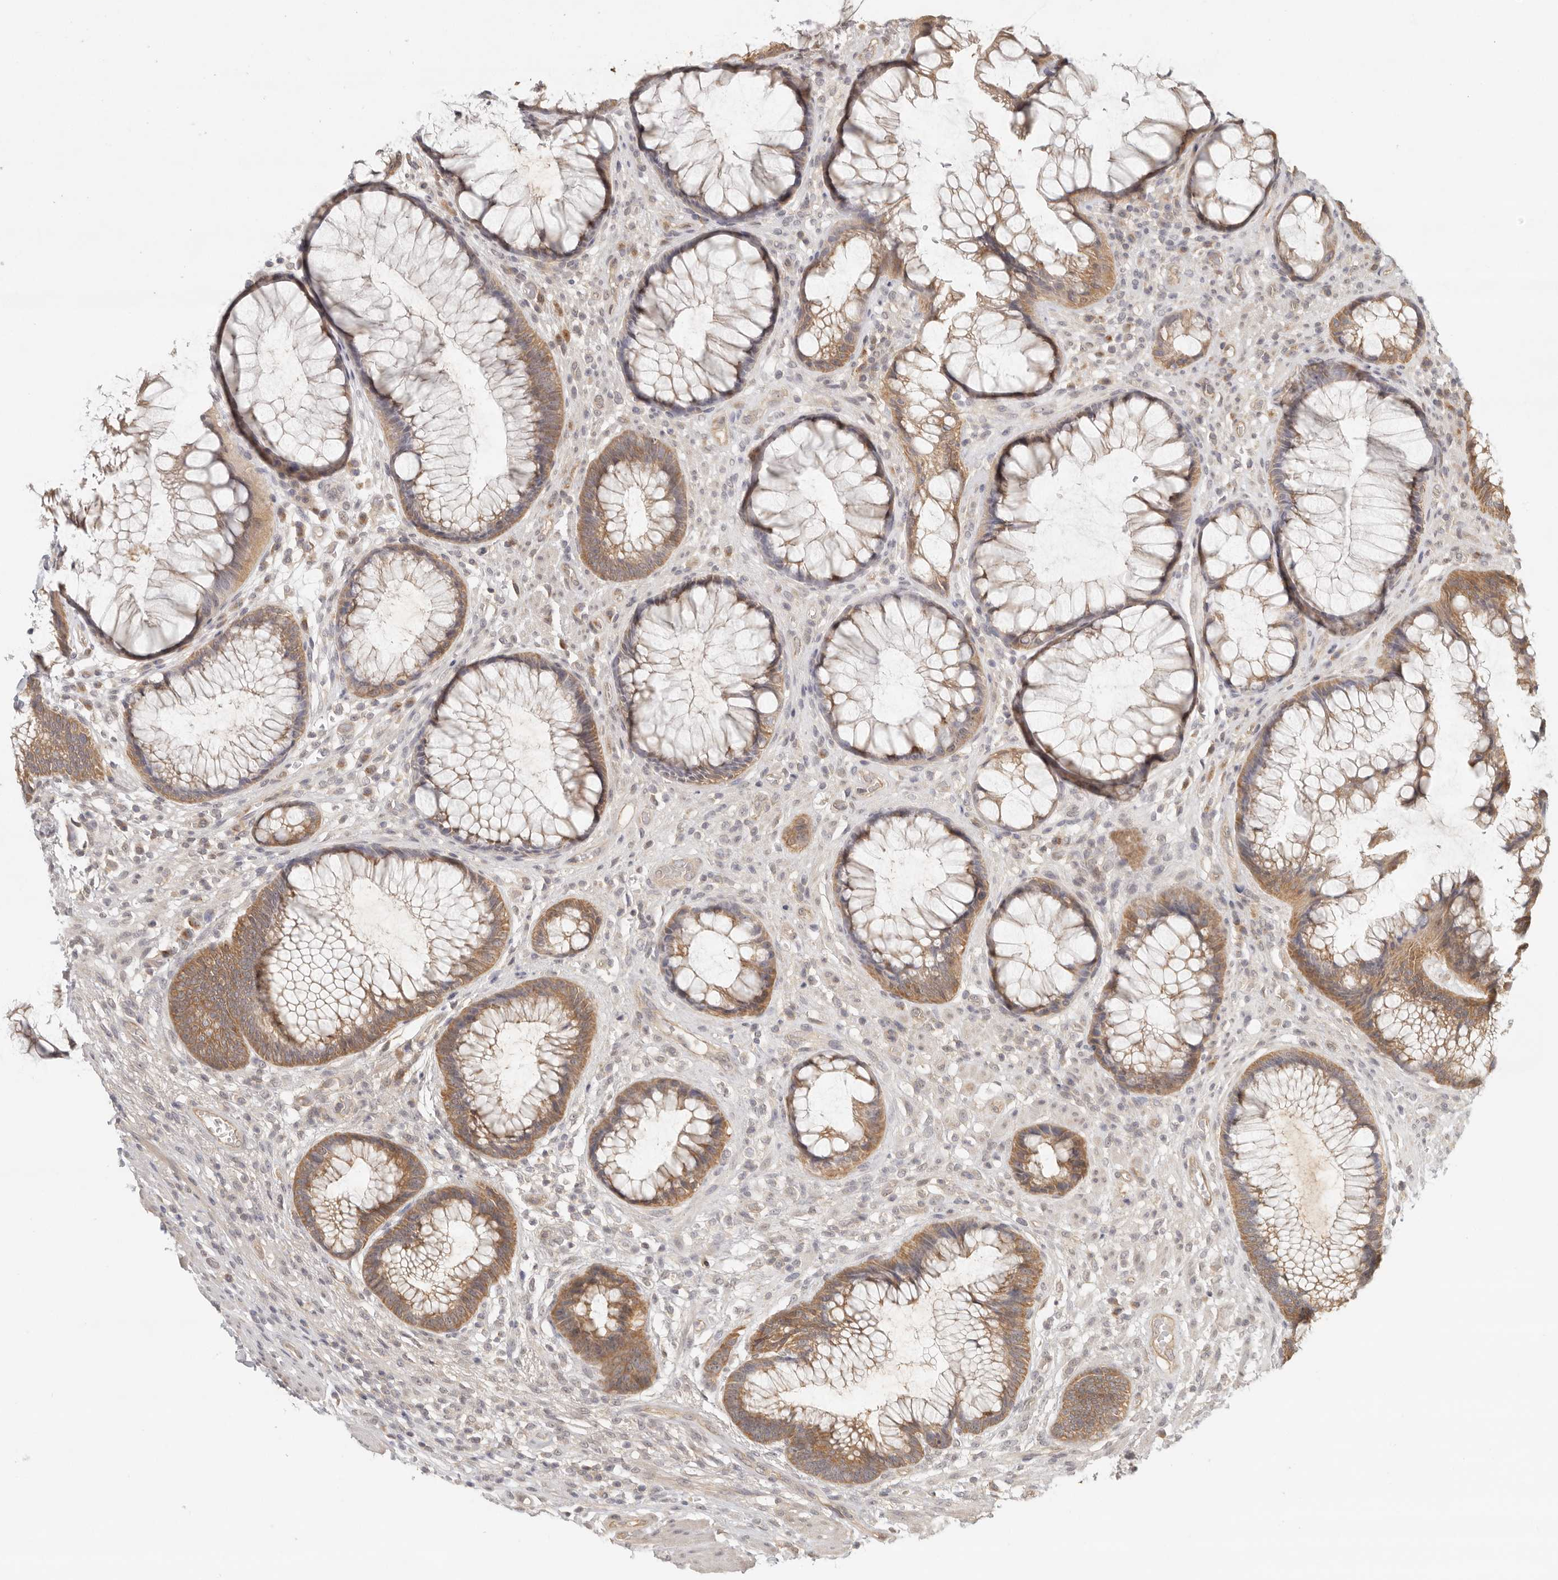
{"staining": {"intensity": "moderate", "quantity": ">75%", "location": "cytoplasmic/membranous"}, "tissue": "rectum", "cell_type": "Glandular cells", "image_type": "normal", "snomed": [{"axis": "morphology", "description": "Normal tissue, NOS"}, {"axis": "topography", "description": "Rectum"}], "caption": "Rectum stained with a brown dye exhibits moderate cytoplasmic/membranous positive staining in about >75% of glandular cells.", "gene": "AHDC1", "patient": {"sex": "male", "age": 51}}